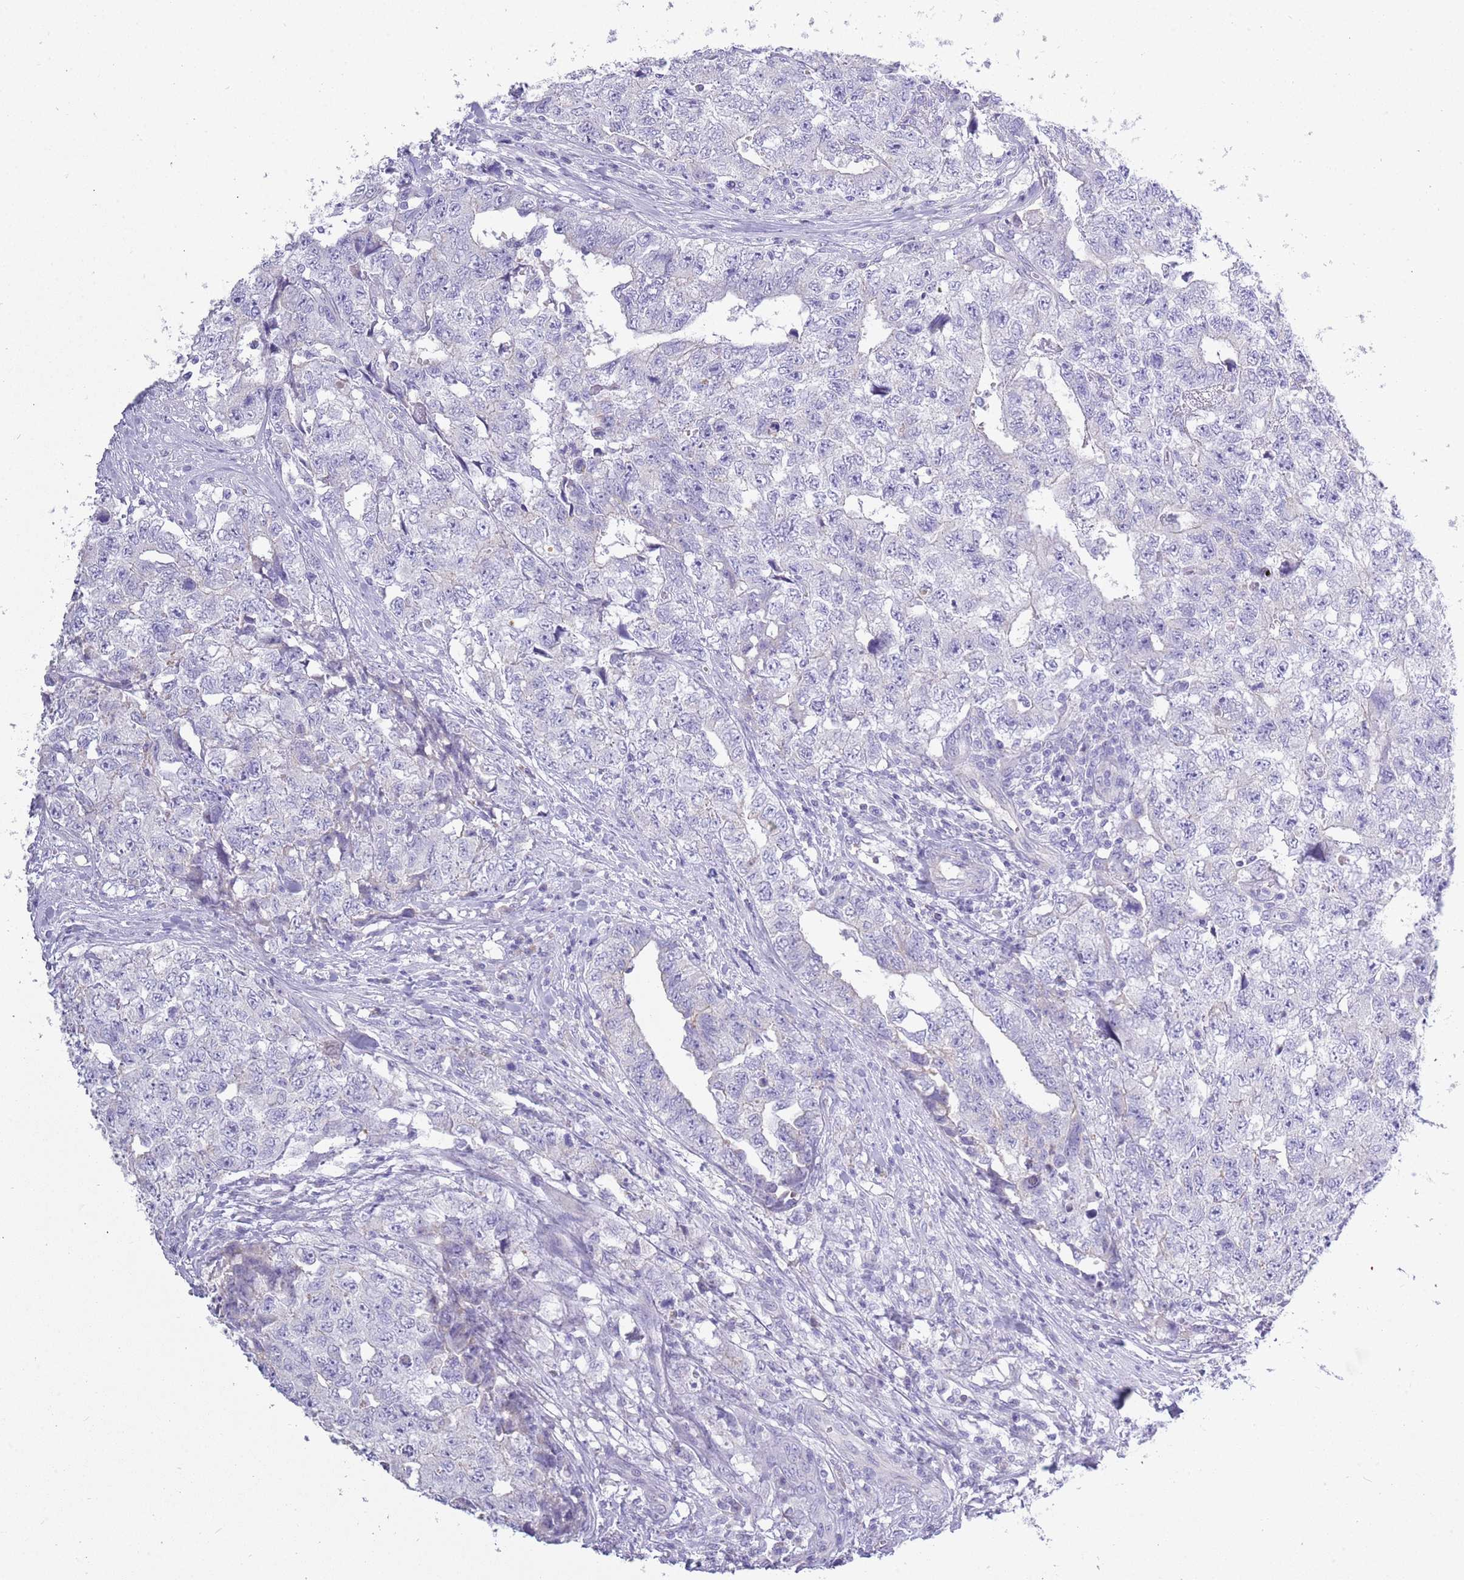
{"staining": {"intensity": "negative", "quantity": "none", "location": "none"}, "tissue": "testis cancer", "cell_type": "Tumor cells", "image_type": "cancer", "snomed": [{"axis": "morphology", "description": "Carcinoma, Embryonal, NOS"}, {"axis": "topography", "description": "Testis"}], "caption": "Histopathology image shows no protein expression in tumor cells of embryonal carcinoma (testis) tissue. The staining is performed using DAB brown chromogen with nuclei counter-stained in using hematoxylin.", "gene": "ACR", "patient": {"sex": "male", "age": 31}}